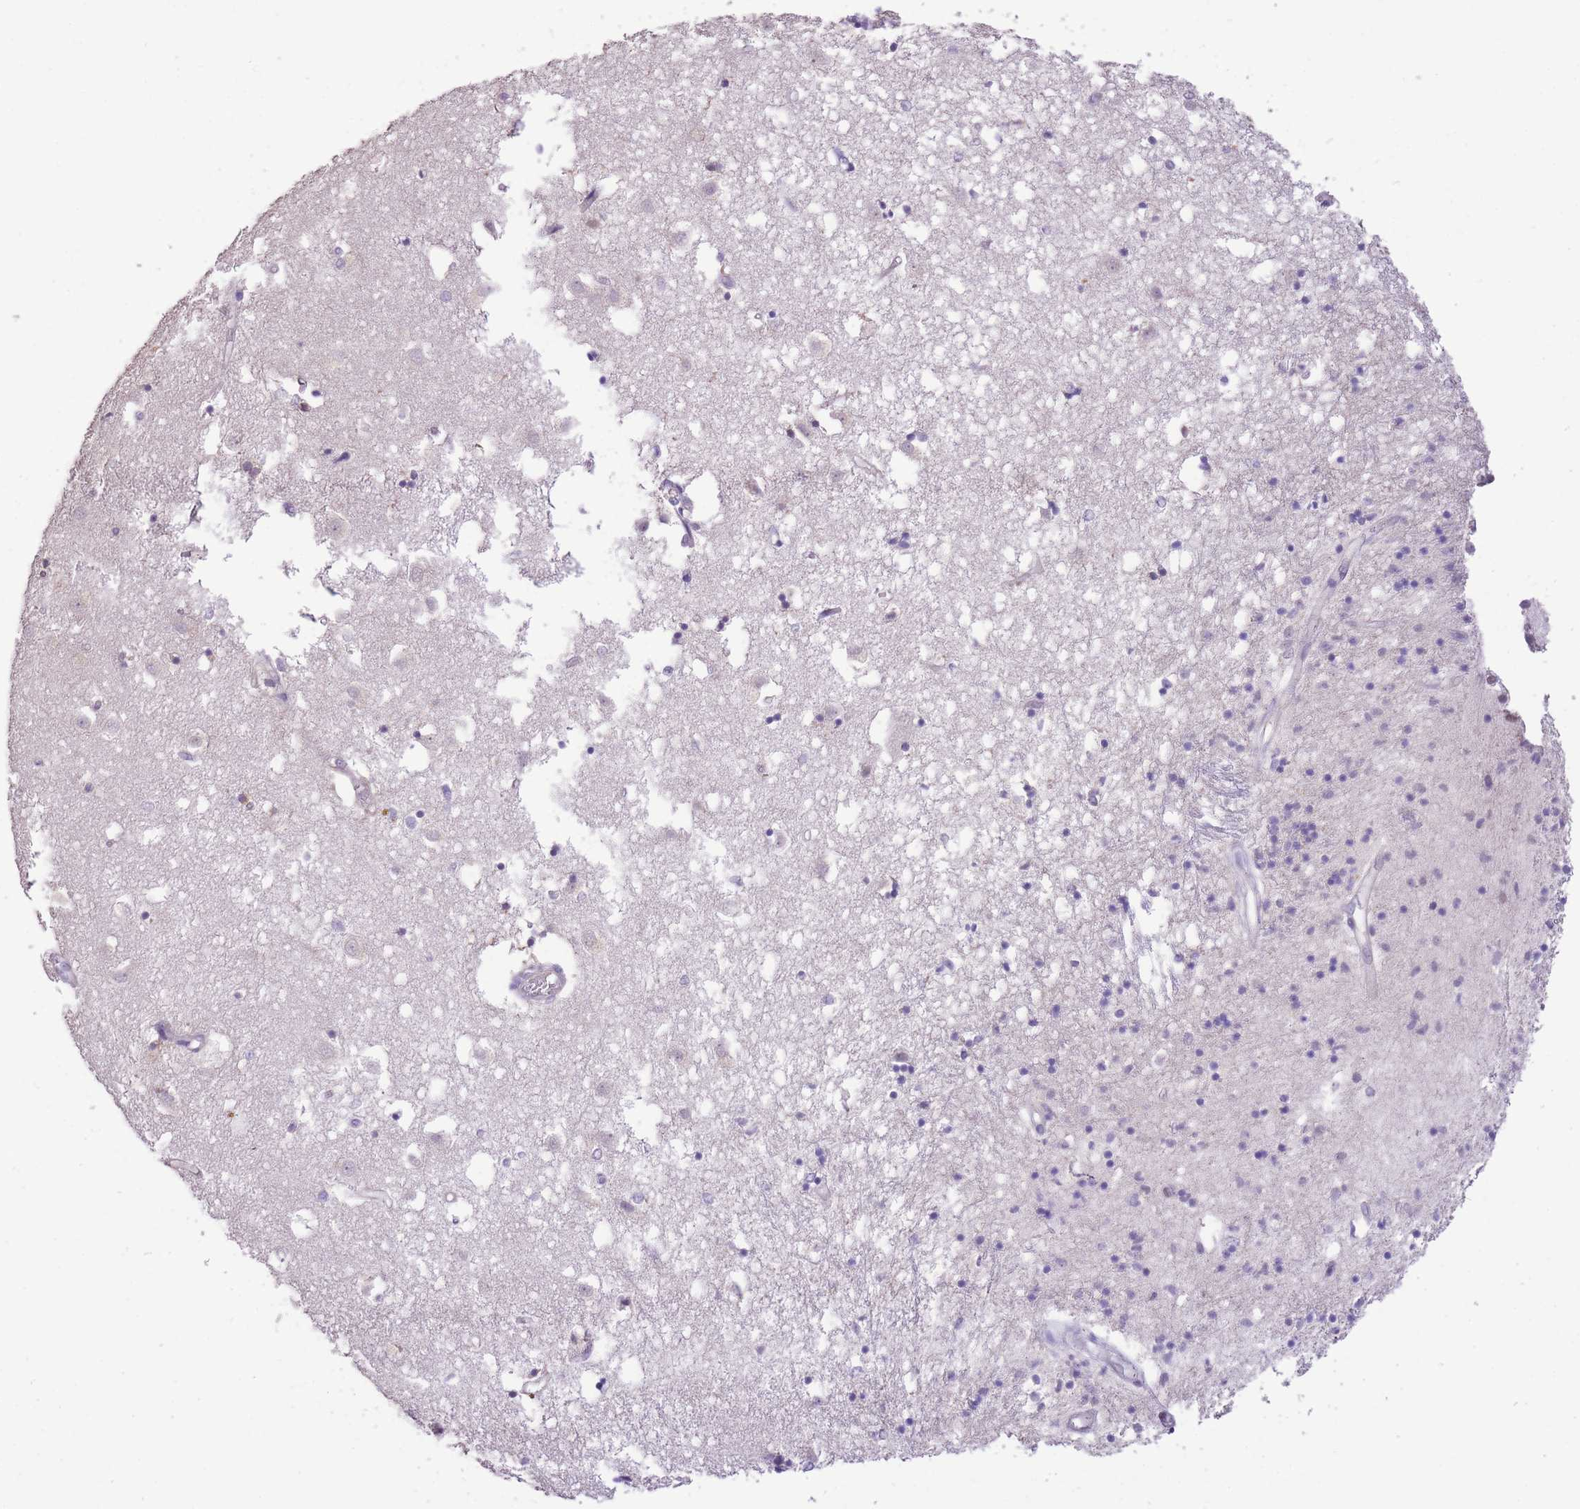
{"staining": {"intensity": "negative", "quantity": "none", "location": "none"}, "tissue": "caudate", "cell_type": "Glial cells", "image_type": "normal", "snomed": [{"axis": "morphology", "description": "Normal tissue, NOS"}, {"axis": "topography", "description": "Lateral ventricle wall"}], "caption": "DAB immunohistochemical staining of unremarkable caudate exhibits no significant positivity in glial cells.", "gene": "UBXN7", "patient": {"sex": "male", "age": 70}}